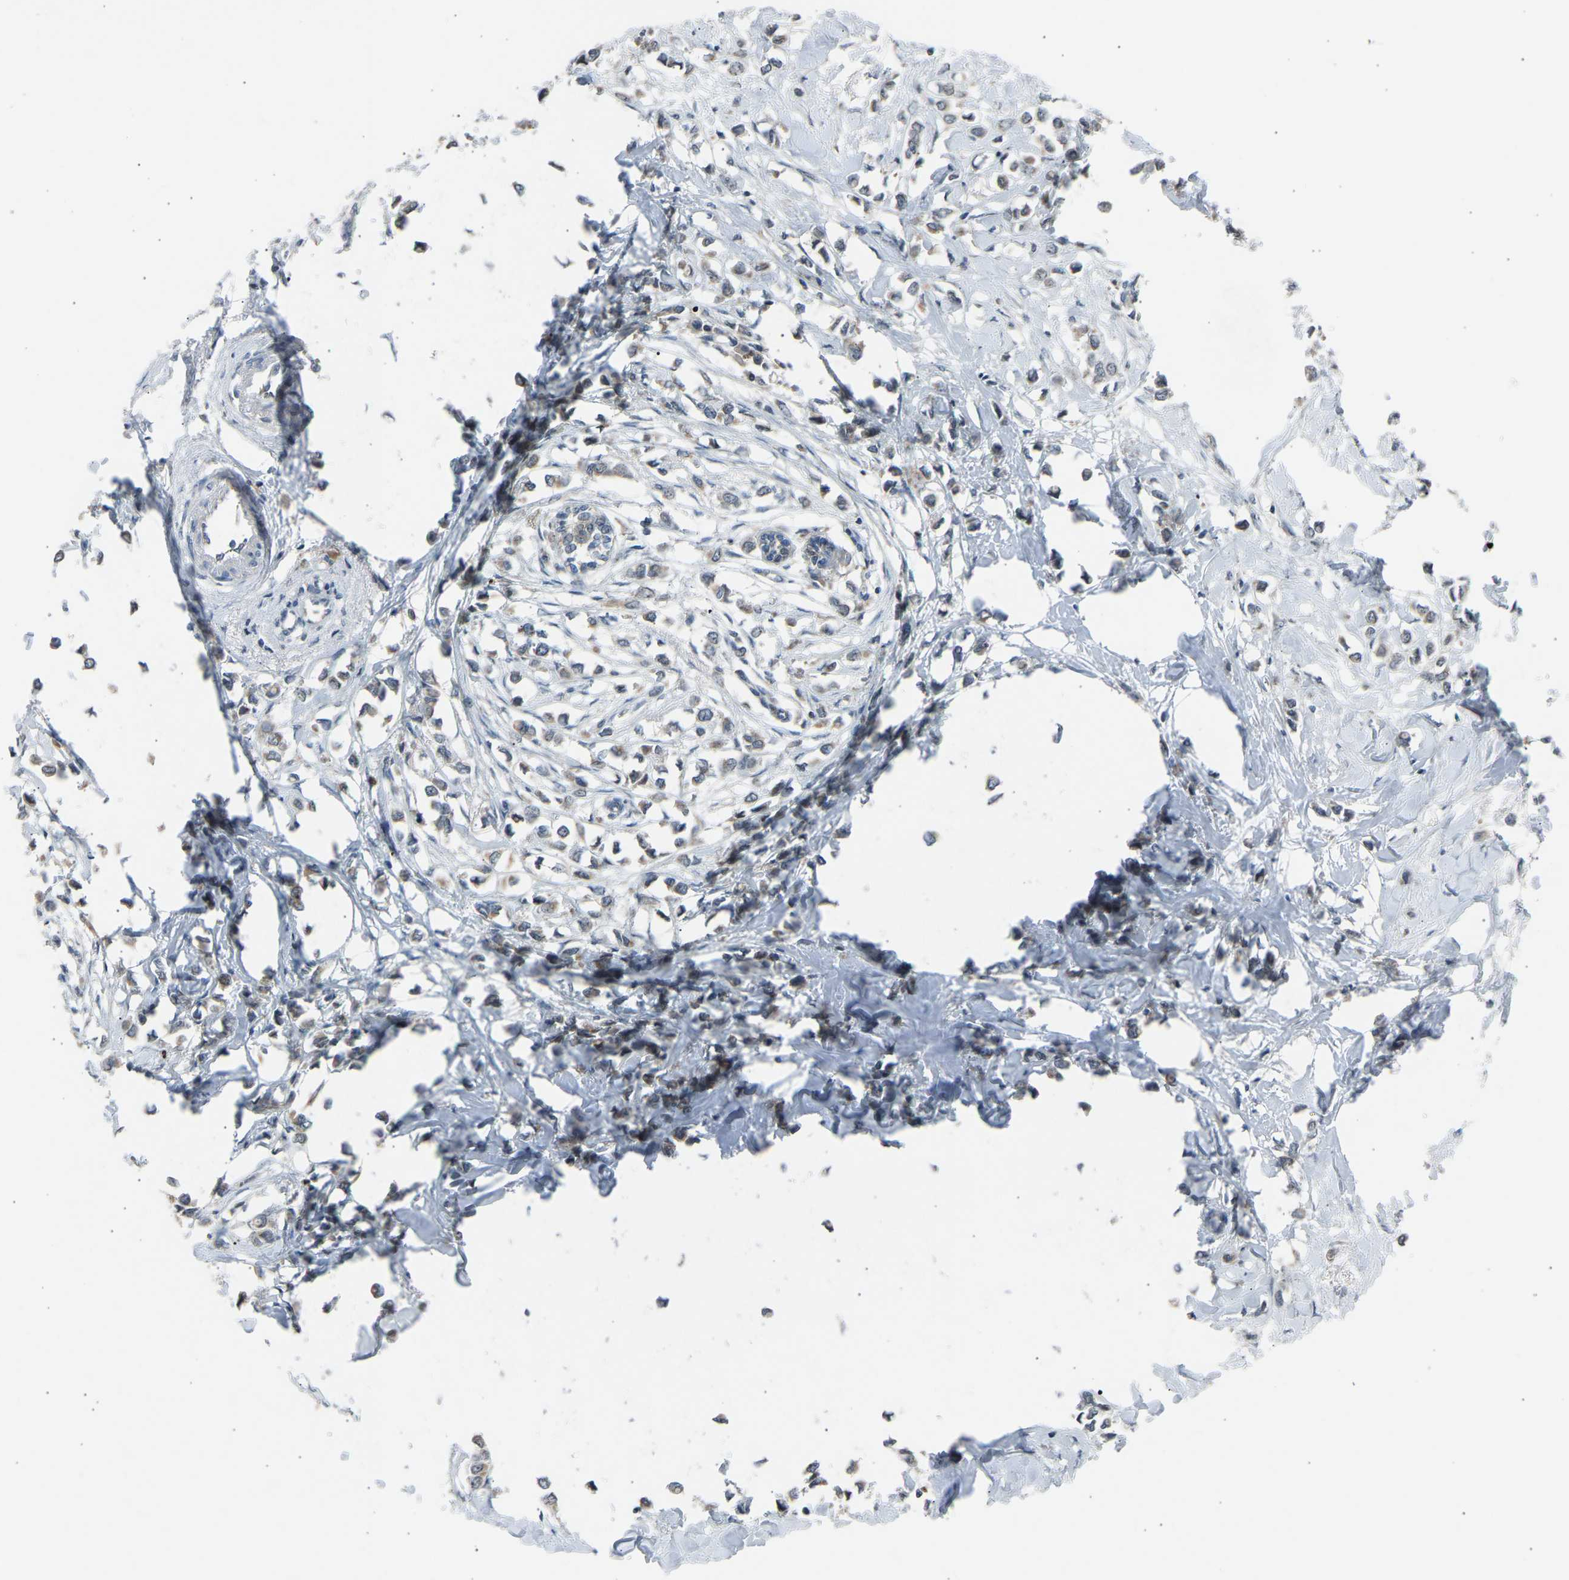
{"staining": {"intensity": "weak", "quantity": "<25%", "location": "cytoplasmic/membranous"}, "tissue": "breast cancer", "cell_type": "Tumor cells", "image_type": "cancer", "snomed": [{"axis": "morphology", "description": "Lobular carcinoma"}, {"axis": "topography", "description": "Breast"}], "caption": "Immunohistochemistry (IHC) image of neoplastic tissue: human lobular carcinoma (breast) stained with DAB shows no significant protein positivity in tumor cells.", "gene": "SLIRP", "patient": {"sex": "female", "age": 51}}